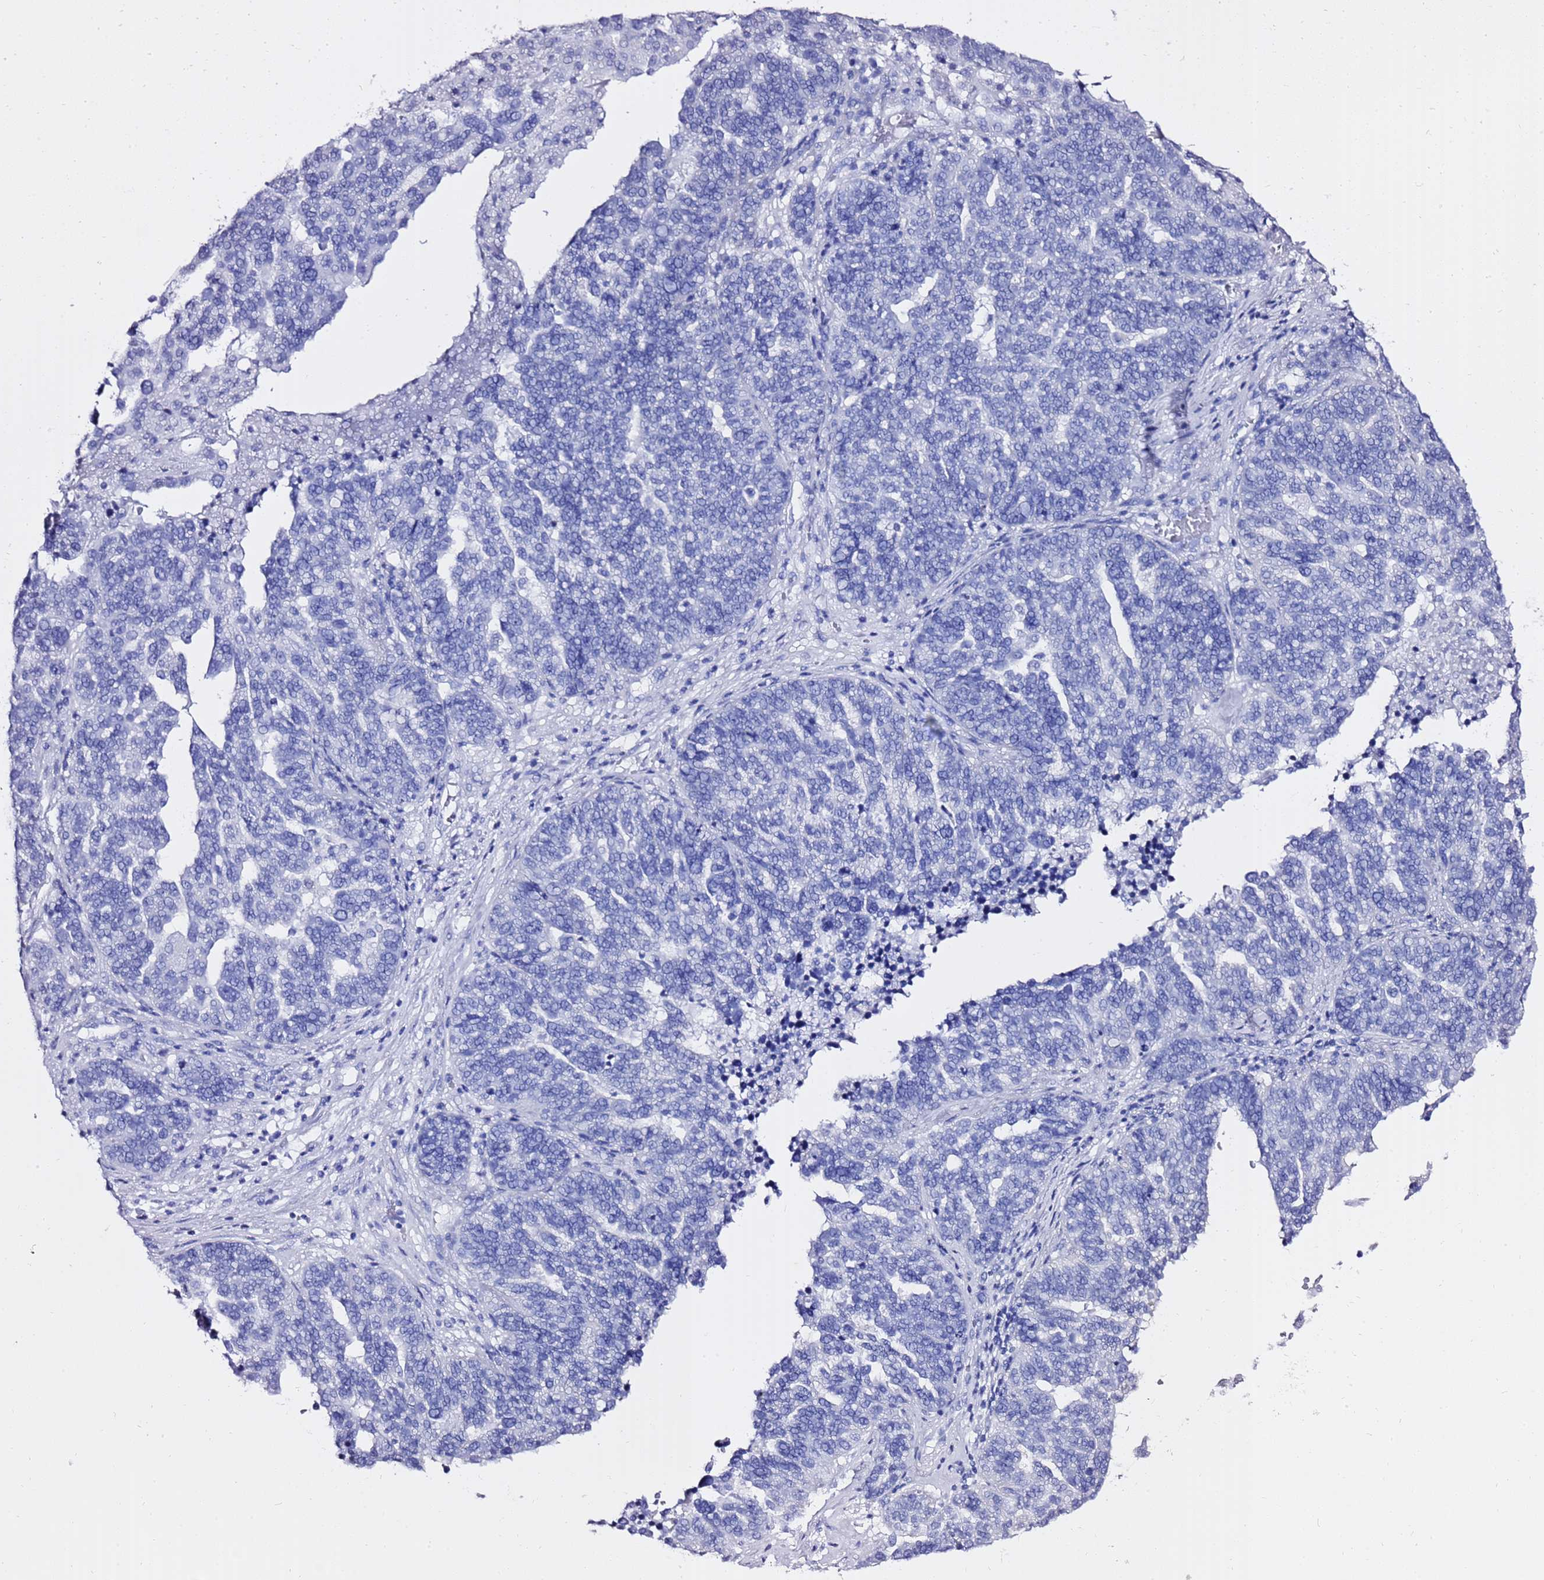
{"staining": {"intensity": "negative", "quantity": "none", "location": "none"}, "tissue": "ovarian cancer", "cell_type": "Tumor cells", "image_type": "cancer", "snomed": [{"axis": "morphology", "description": "Cystadenocarcinoma, serous, NOS"}, {"axis": "topography", "description": "Ovary"}], "caption": "Tumor cells are negative for brown protein staining in ovarian serous cystadenocarcinoma.", "gene": "LIPF", "patient": {"sex": "female", "age": 59}}